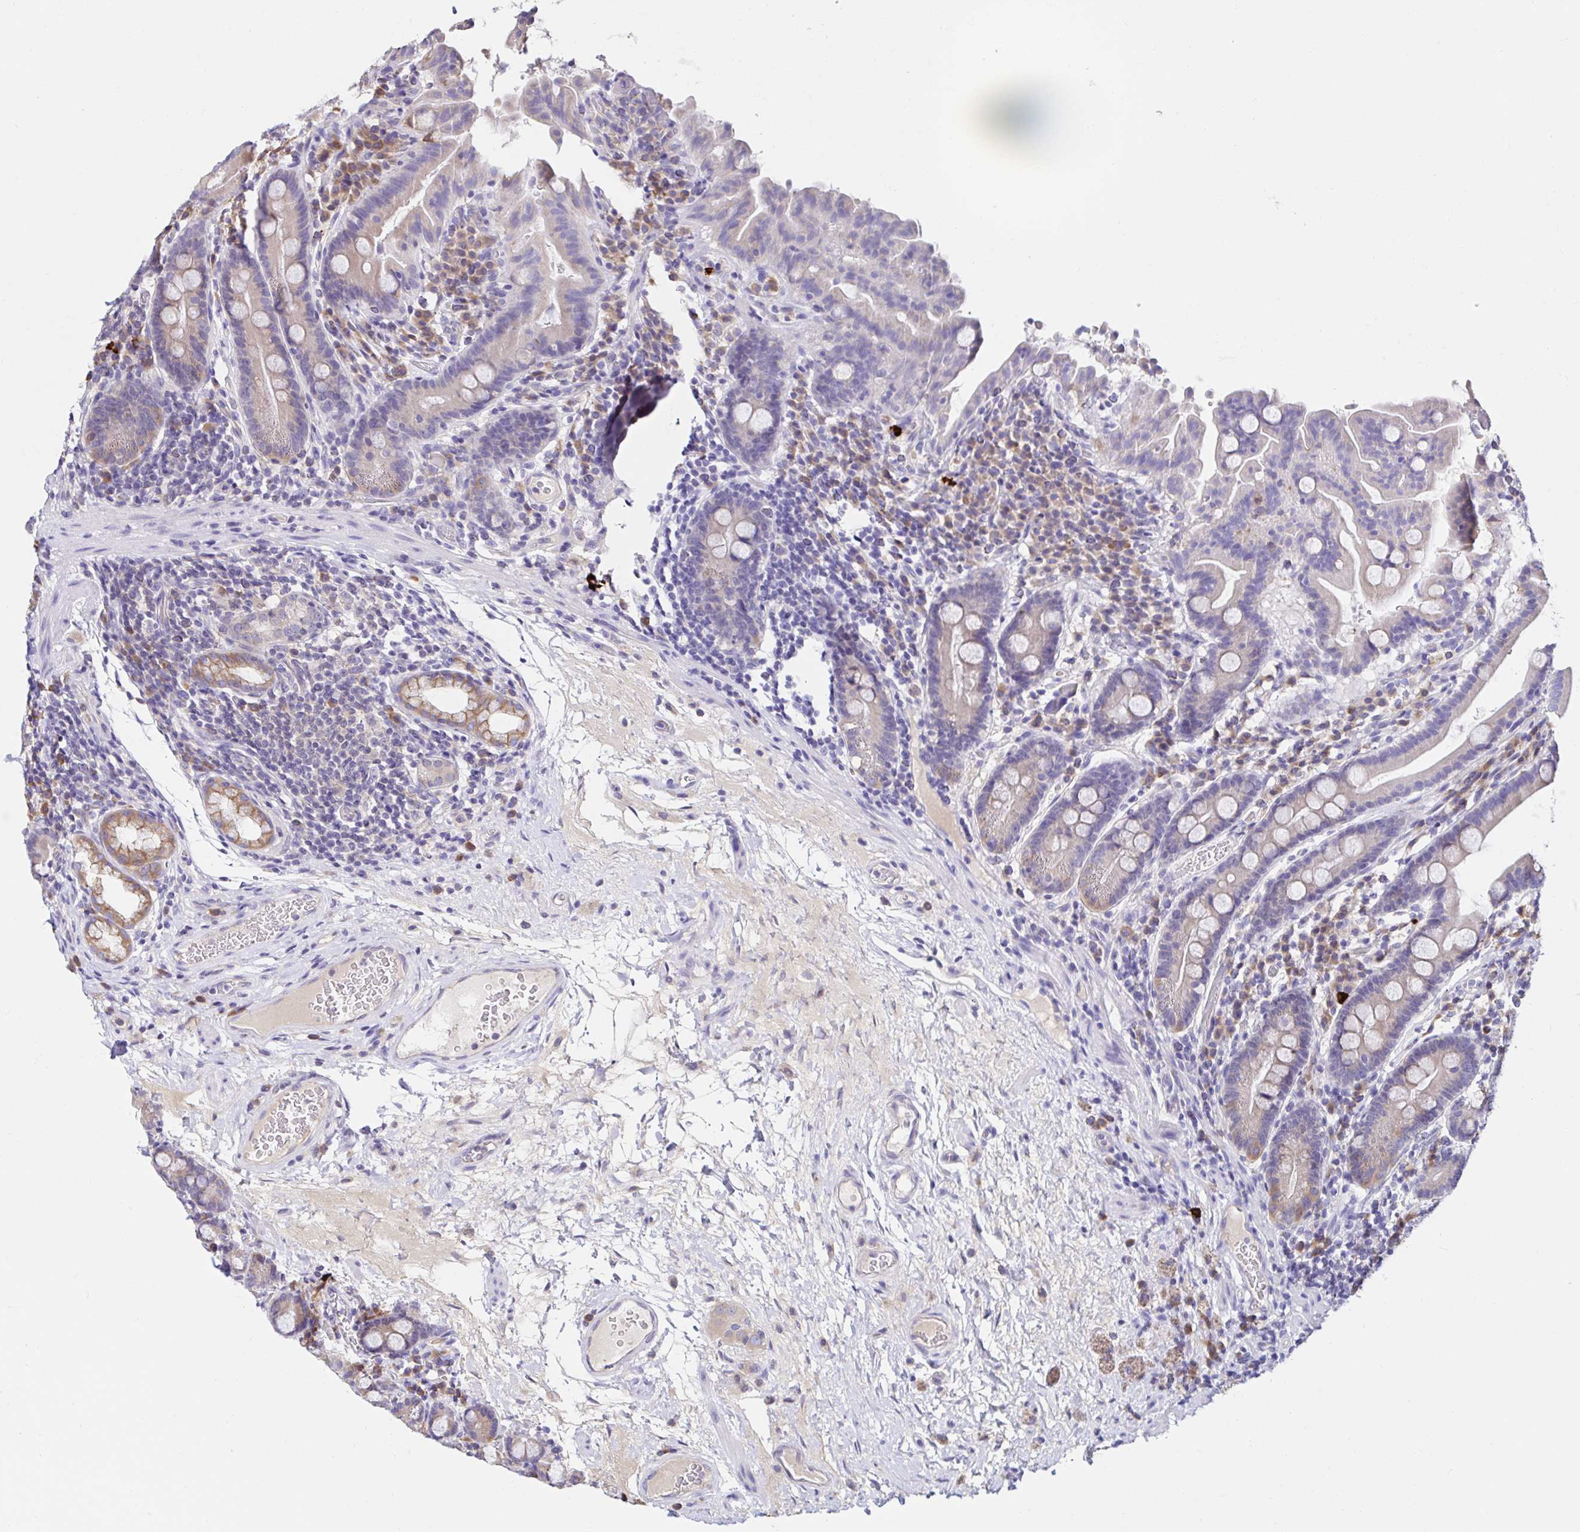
{"staining": {"intensity": "weak", "quantity": ">75%", "location": "cytoplasmic/membranous"}, "tissue": "small intestine", "cell_type": "Glandular cells", "image_type": "normal", "snomed": [{"axis": "morphology", "description": "Normal tissue, NOS"}, {"axis": "topography", "description": "Small intestine"}], "caption": "Weak cytoplasmic/membranous positivity for a protein is present in approximately >75% of glandular cells of normal small intestine using IHC.", "gene": "VSIG2", "patient": {"sex": "male", "age": 26}}